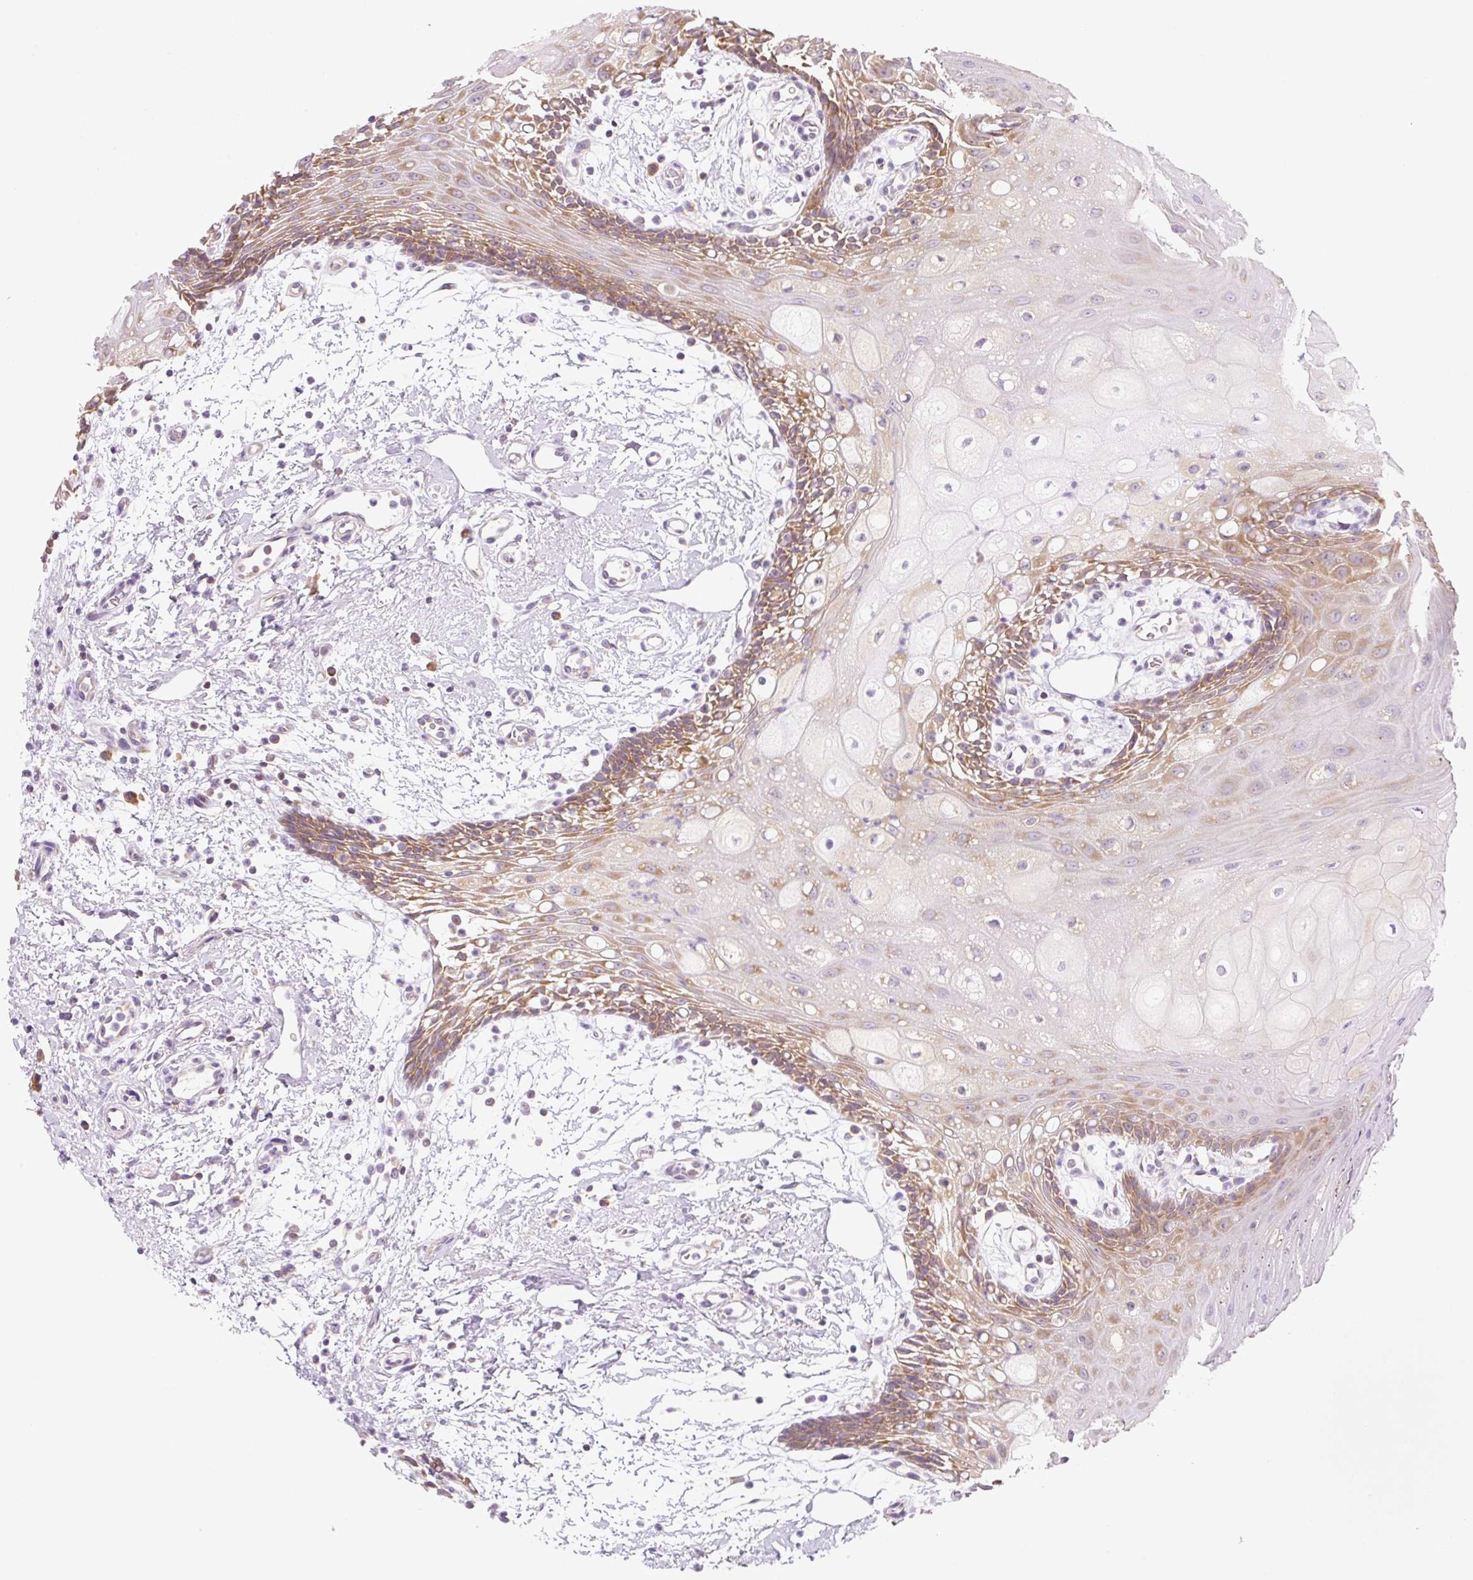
{"staining": {"intensity": "moderate", "quantity": "25%-75%", "location": "cytoplasmic/membranous"}, "tissue": "oral mucosa", "cell_type": "Squamous epithelial cells", "image_type": "normal", "snomed": [{"axis": "morphology", "description": "Normal tissue, NOS"}, {"axis": "topography", "description": "Oral tissue"}], "caption": "This is an image of IHC staining of normal oral mucosa, which shows moderate staining in the cytoplasmic/membranous of squamous epithelial cells.", "gene": "RPL18A", "patient": {"sex": "female", "age": 59}}